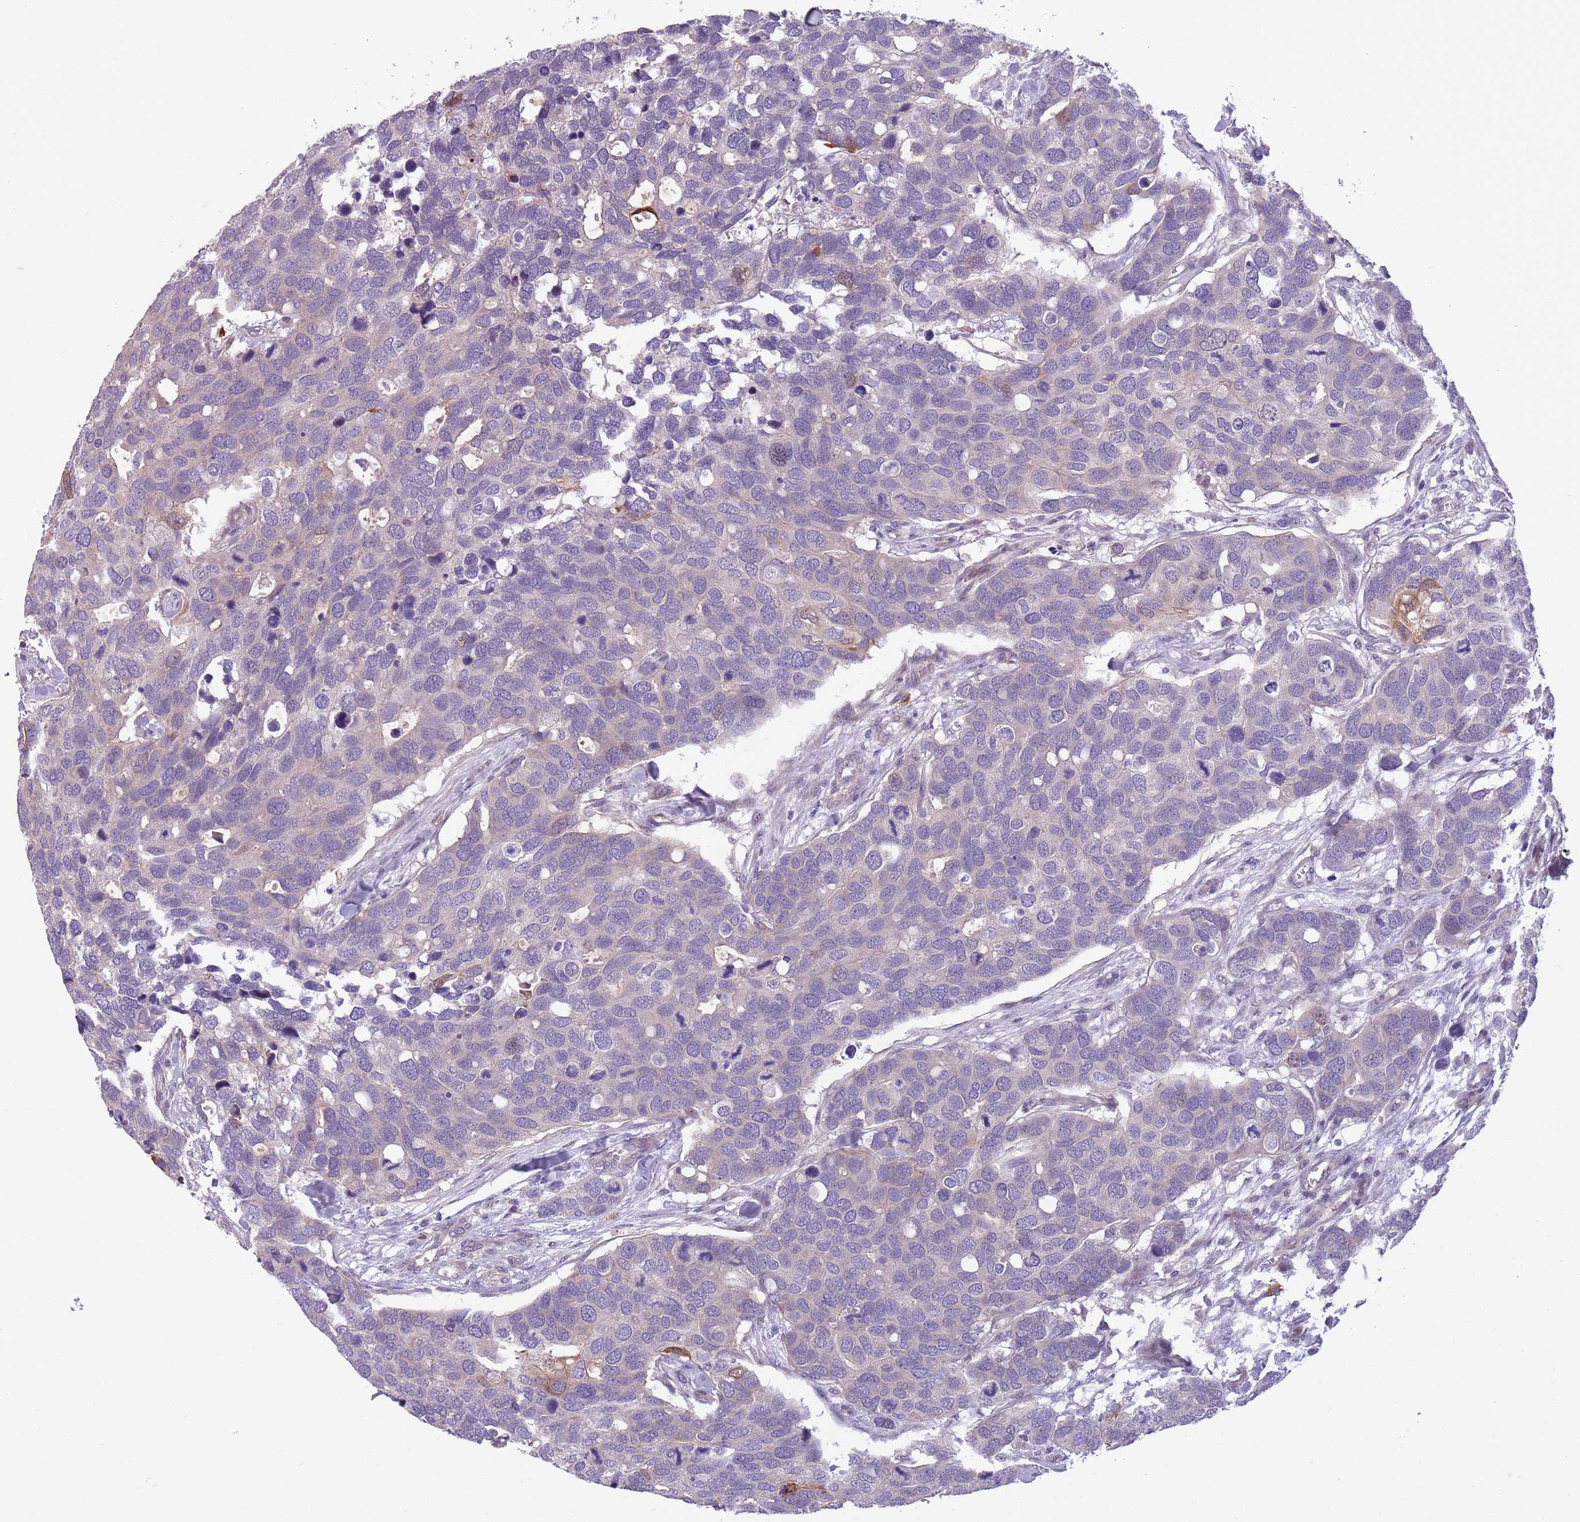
{"staining": {"intensity": "negative", "quantity": "none", "location": "none"}, "tissue": "breast cancer", "cell_type": "Tumor cells", "image_type": "cancer", "snomed": [{"axis": "morphology", "description": "Duct carcinoma"}, {"axis": "topography", "description": "Breast"}], "caption": "Intraductal carcinoma (breast) was stained to show a protein in brown. There is no significant positivity in tumor cells.", "gene": "JAML", "patient": {"sex": "female", "age": 83}}